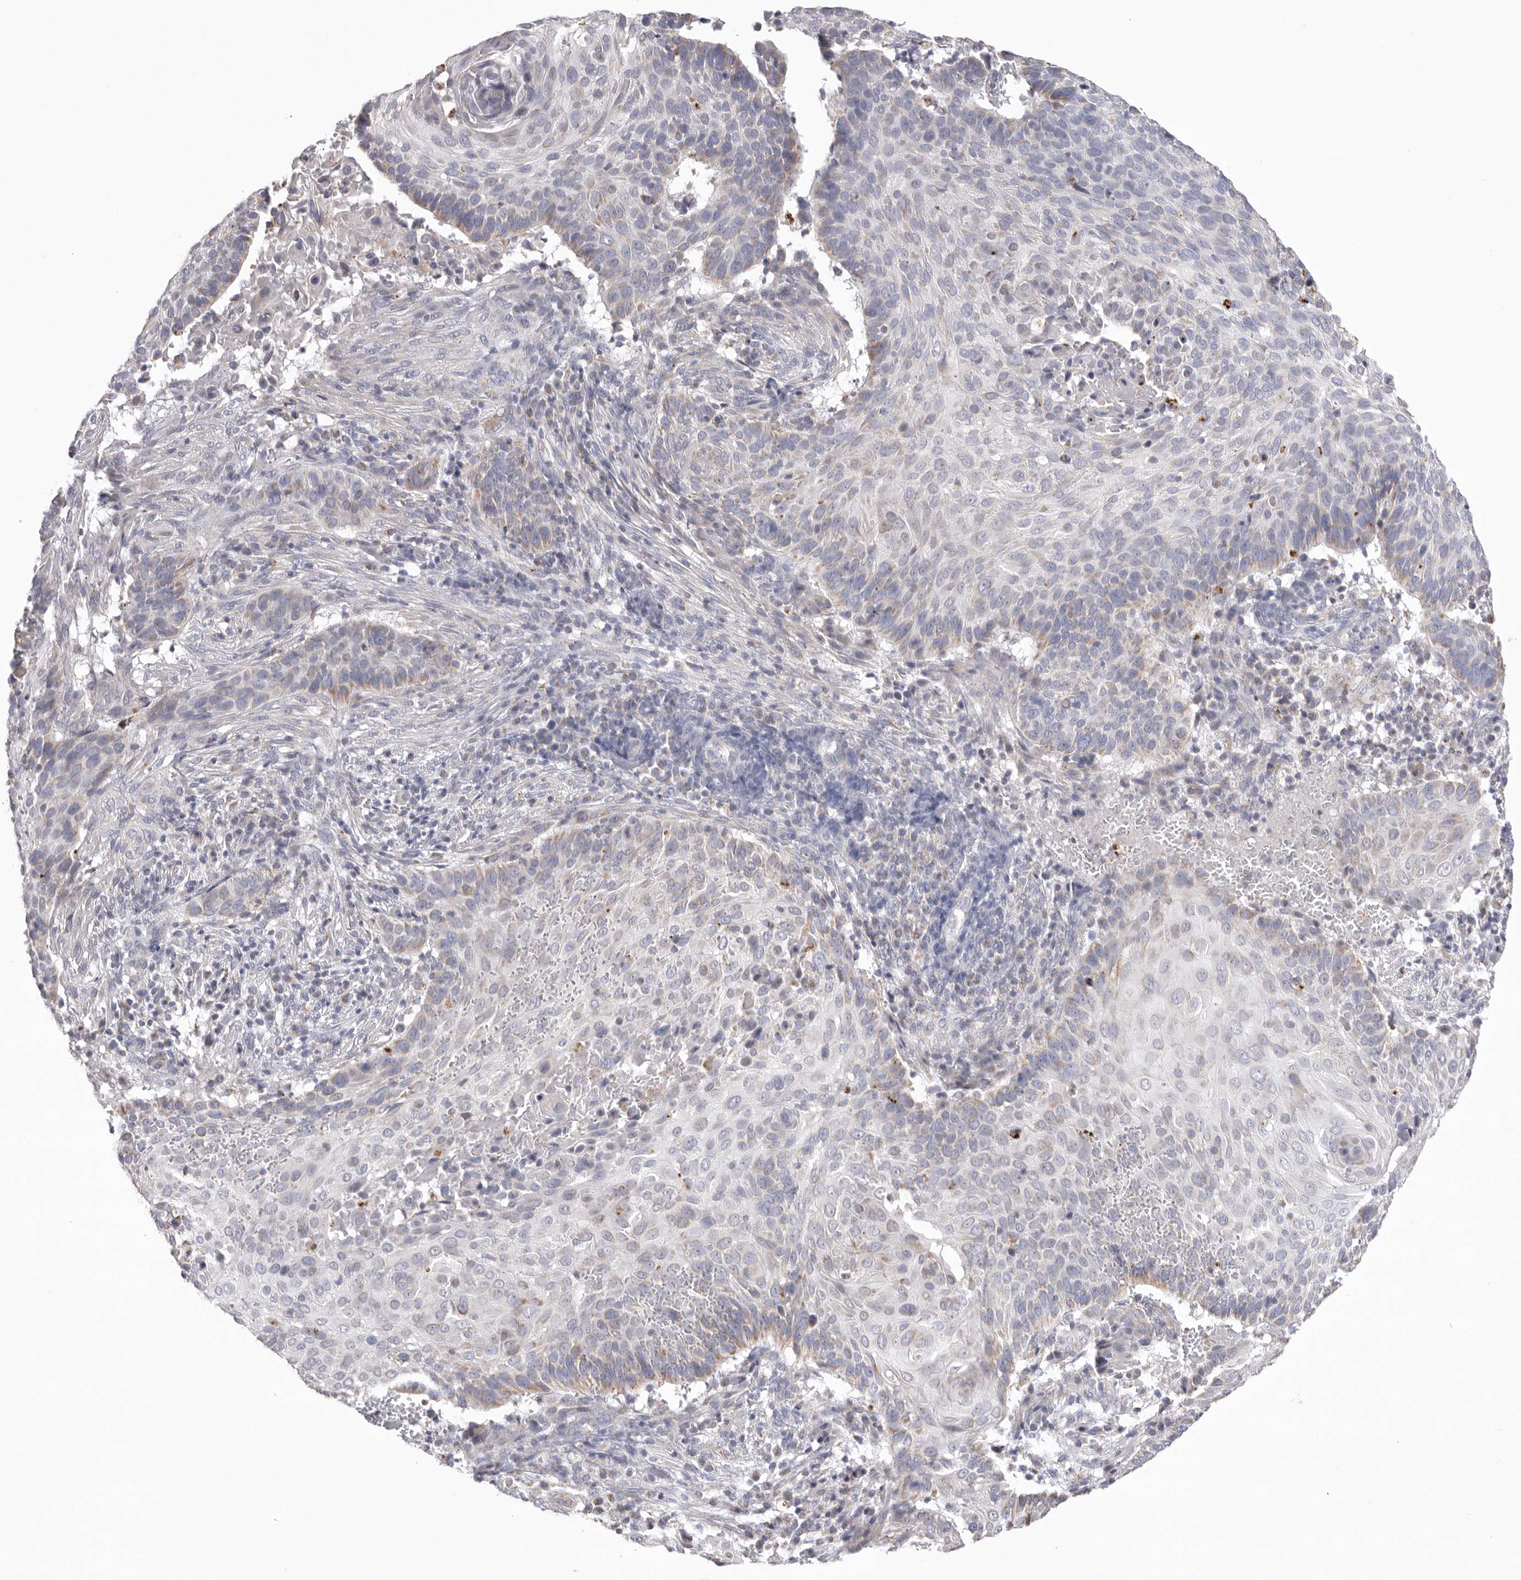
{"staining": {"intensity": "negative", "quantity": "none", "location": "none"}, "tissue": "cervical cancer", "cell_type": "Tumor cells", "image_type": "cancer", "snomed": [{"axis": "morphology", "description": "Squamous cell carcinoma, NOS"}, {"axis": "topography", "description": "Cervix"}], "caption": "Squamous cell carcinoma (cervical) stained for a protein using immunohistochemistry shows no expression tumor cells.", "gene": "VDAC3", "patient": {"sex": "female", "age": 74}}